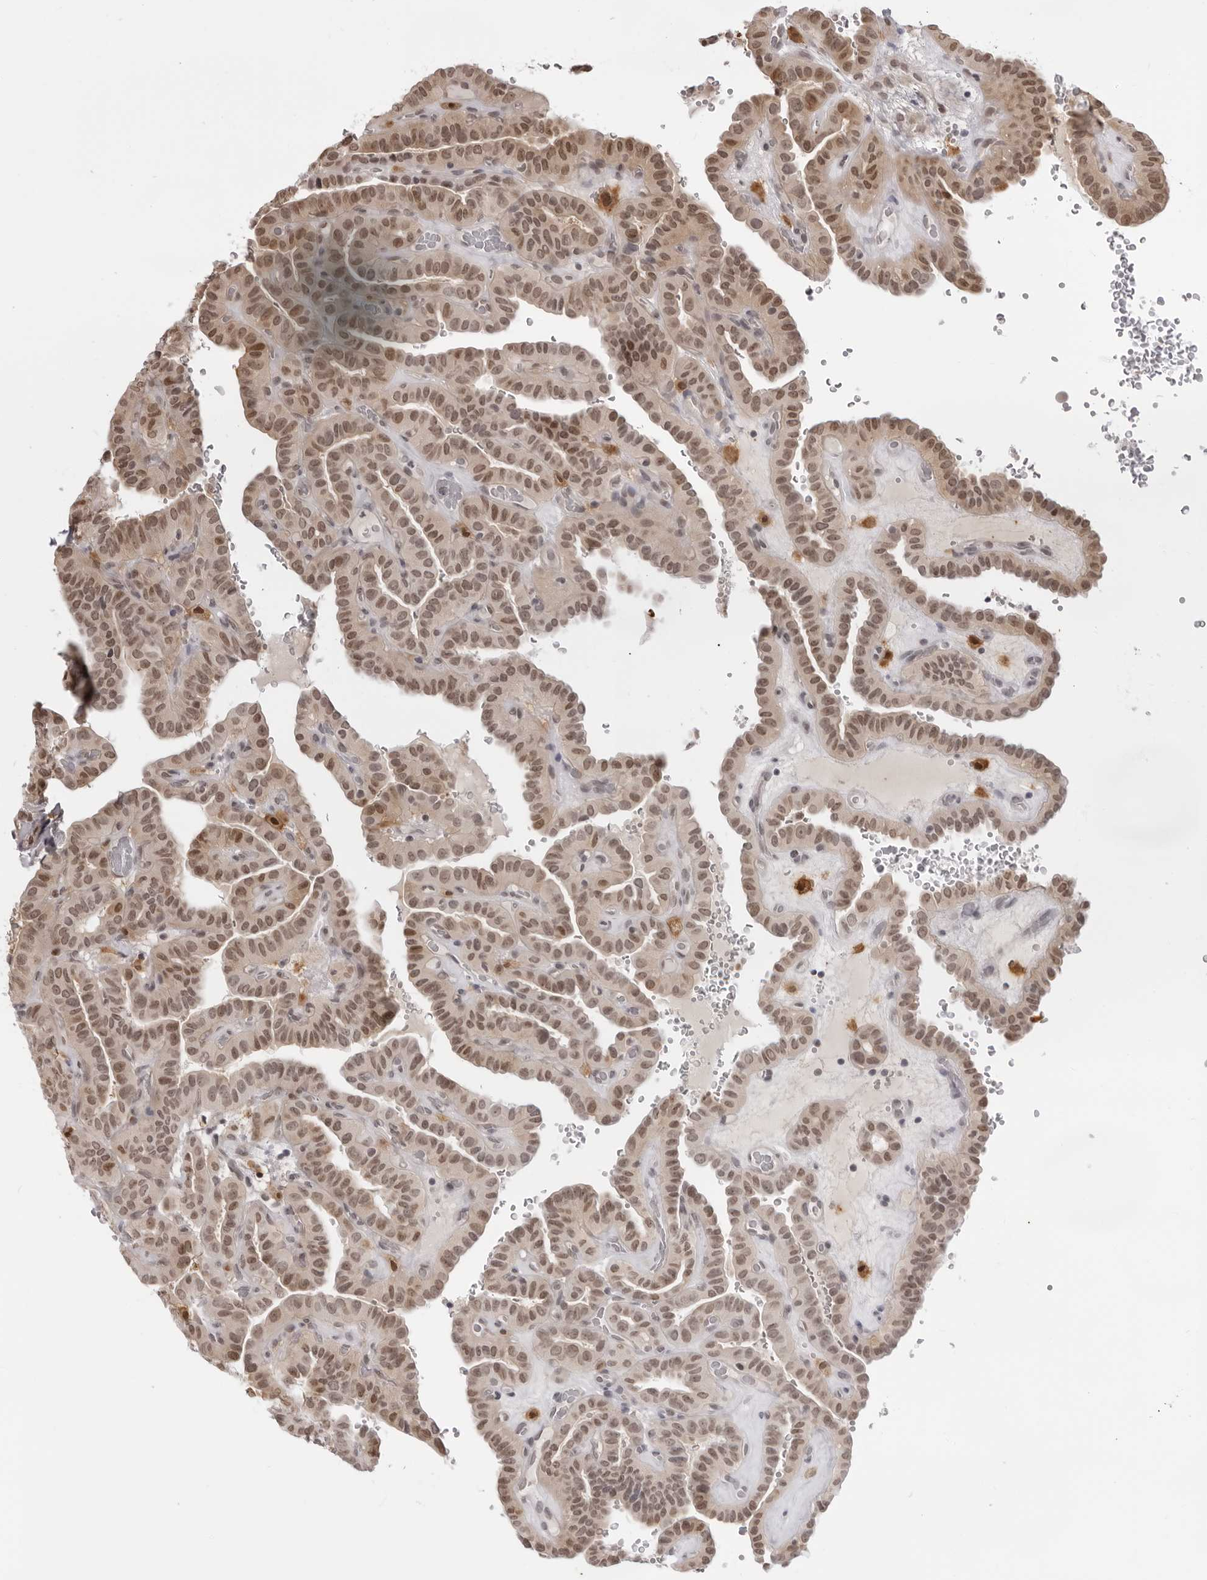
{"staining": {"intensity": "moderate", "quantity": ">75%", "location": "nuclear"}, "tissue": "thyroid cancer", "cell_type": "Tumor cells", "image_type": "cancer", "snomed": [{"axis": "morphology", "description": "Papillary adenocarcinoma, NOS"}, {"axis": "topography", "description": "Thyroid gland"}], "caption": "Approximately >75% of tumor cells in papillary adenocarcinoma (thyroid) exhibit moderate nuclear protein staining as visualized by brown immunohistochemical staining.", "gene": "SRGAP2", "patient": {"sex": "male", "age": 77}}